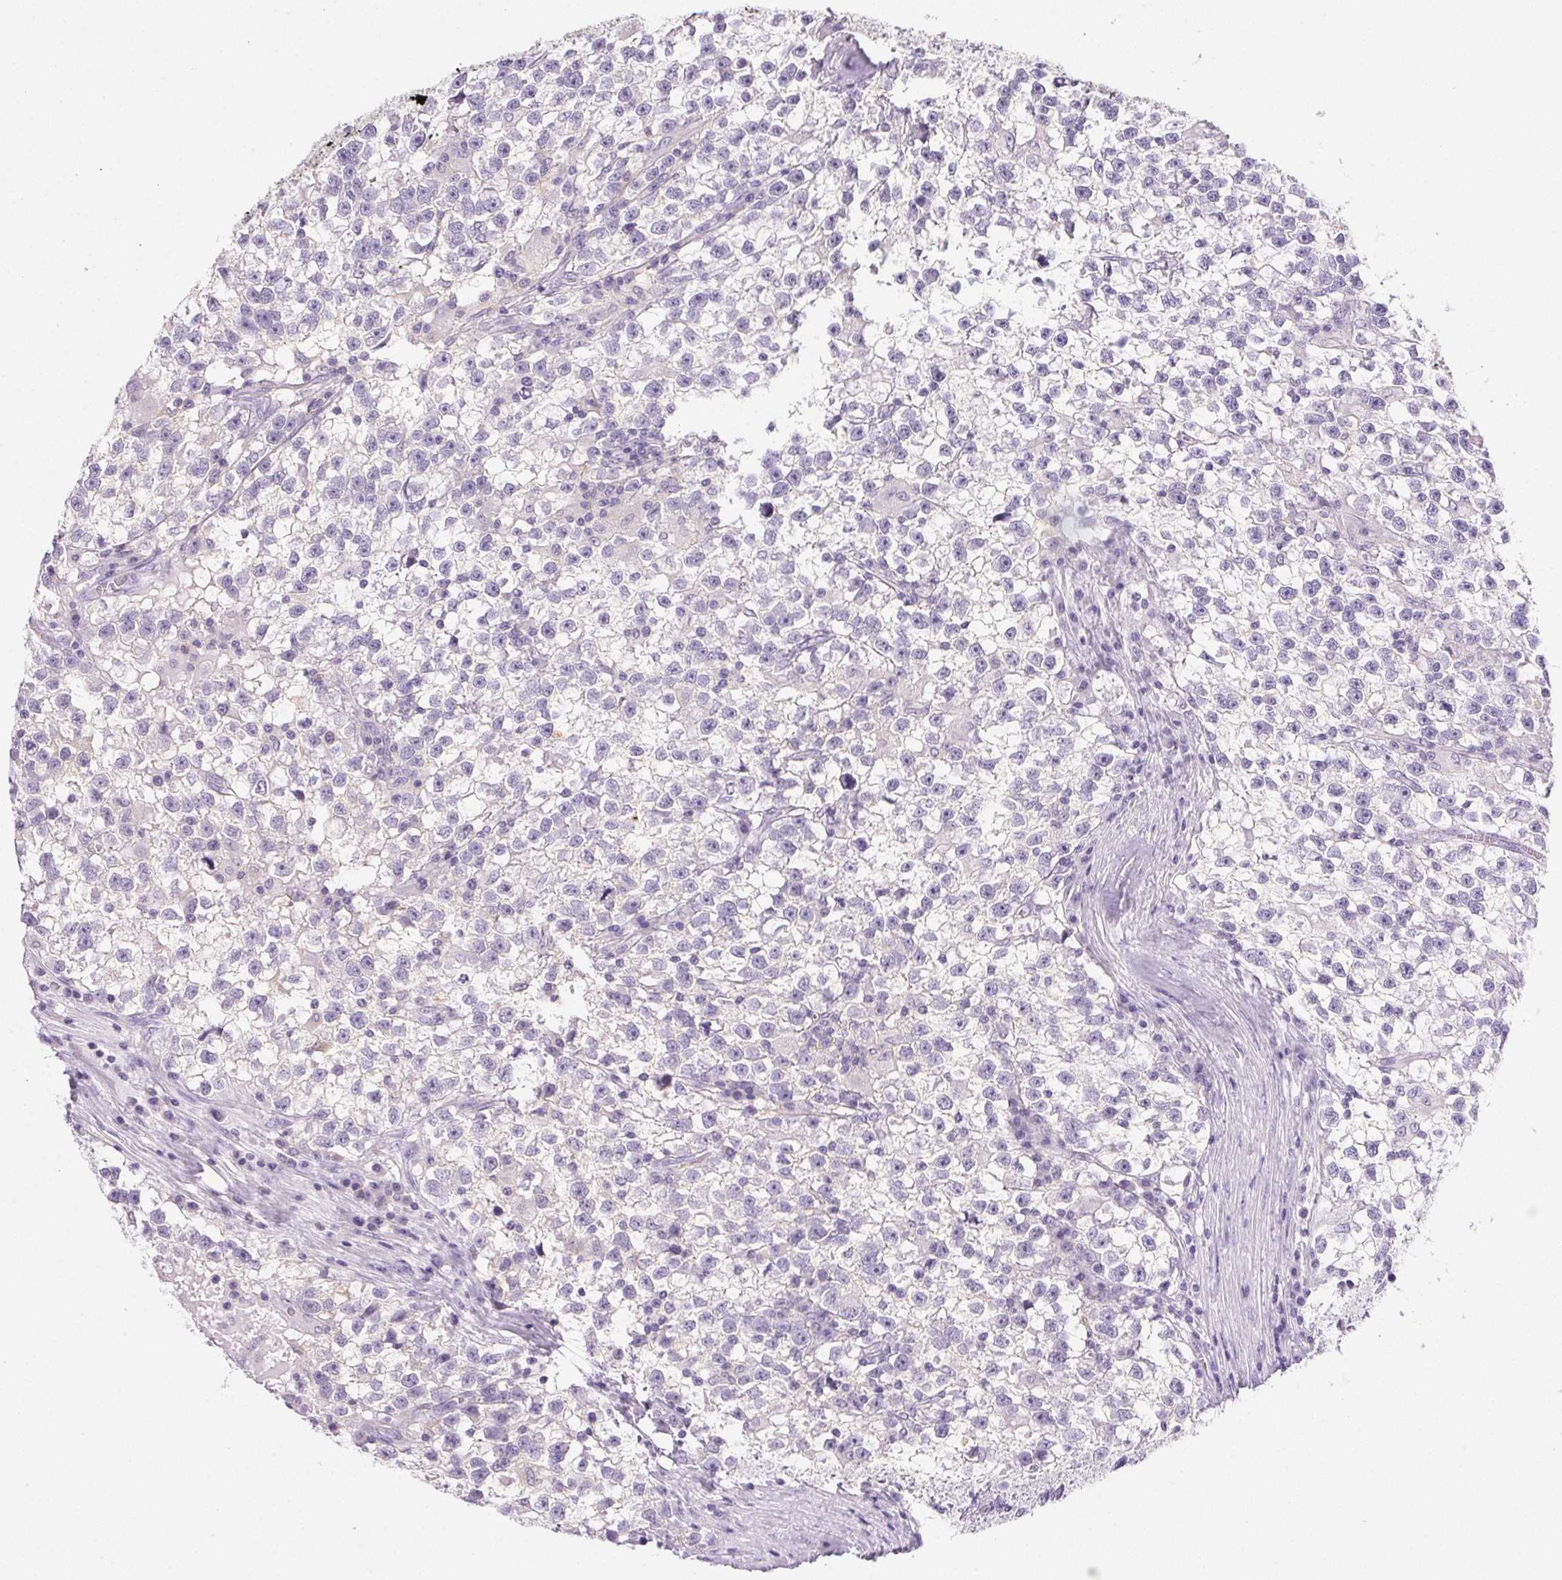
{"staining": {"intensity": "negative", "quantity": "none", "location": "none"}, "tissue": "testis cancer", "cell_type": "Tumor cells", "image_type": "cancer", "snomed": [{"axis": "morphology", "description": "Seminoma, NOS"}, {"axis": "topography", "description": "Testis"}], "caption": "IHC photomicrograph of neoplastic tissue: human testis seminoma stained with DAB (3,3'-diaminobenzidine) reveals no significant protein staining in tumor cells.", "gene": "SLC17A7", "patient": {"sex": "male", "age": 31}}